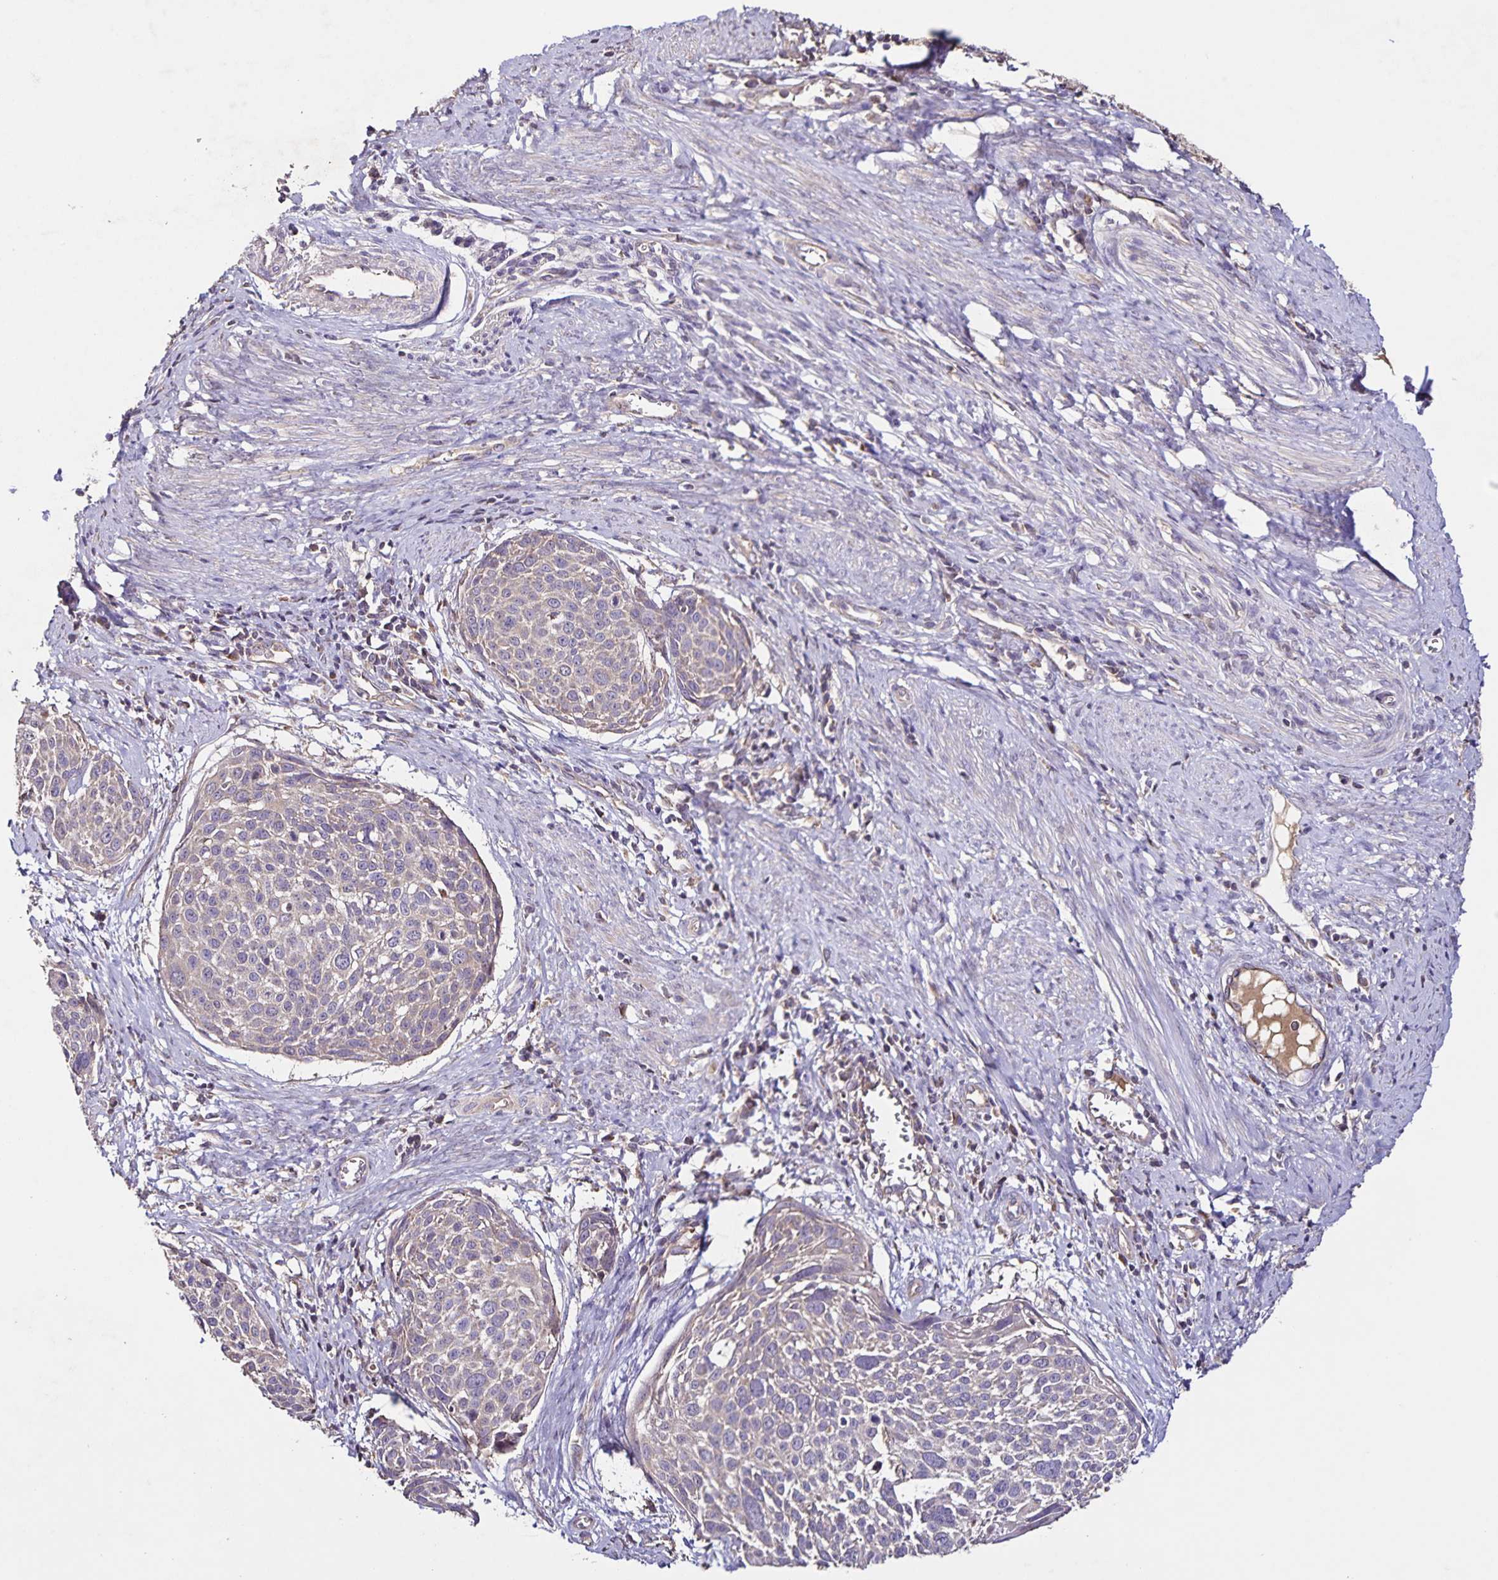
{"staining": {"intensity": "negative", "quantity": "none", "location": "none"}, "tissue": "cervical cancer", "cell_type": "Tumor cells", "image_type": "cancer", "snomed": [{"axis": "morphology", "description": "Squamous cell carcinoma, NOS"}, {"axis": "topography", "description": "Cervix"}], "caption": "Cervical cancer stained for a protein using immunohistochemistry (IHC) reveals no staining tumor cells.", "gene": "MAN1A1", "patient": {"sex": "female", "age": 39}}